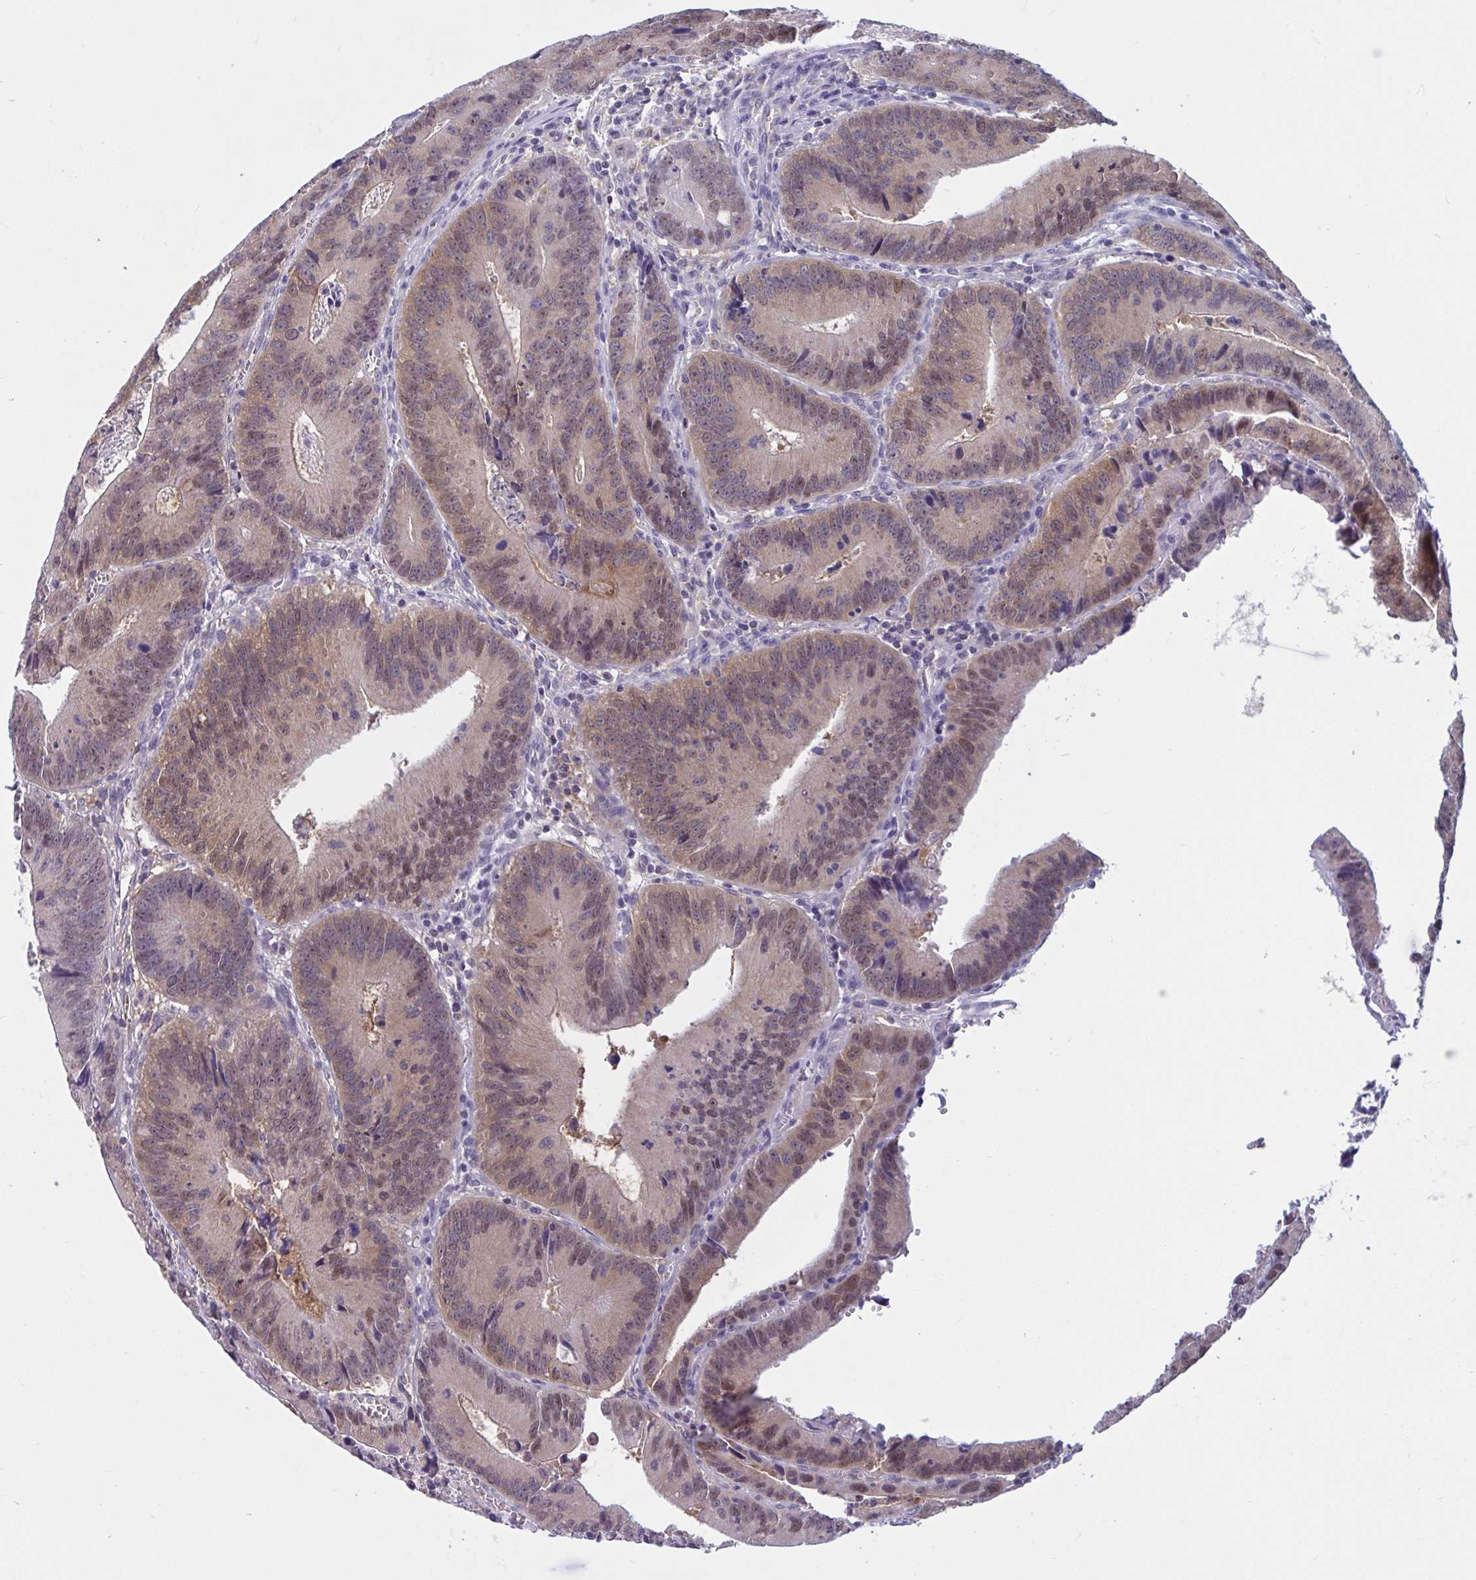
{"staining": {"intensity": "weak", "quantity": ">75%", "location": "cytoplasmic/membranous,nuclear"}, "tissue": "colorectal cancer", "cell_type": "Tumor cells", "image_type": "cancer", "snomed": [{"axis": "morphology", "description": "Adenocarcinoma, NOS"}, {"axis": "topography", "description": "Rectum"}], "caption": "Adenocarcinoma (colorectal) was stained to show a protein in brown. There is low levels of weak cytoplasmic/membranous and nuclear positivity in about >75% of tumor cells.", "gene": "TSN", "patient": {"sex": "female", "age": 81}}